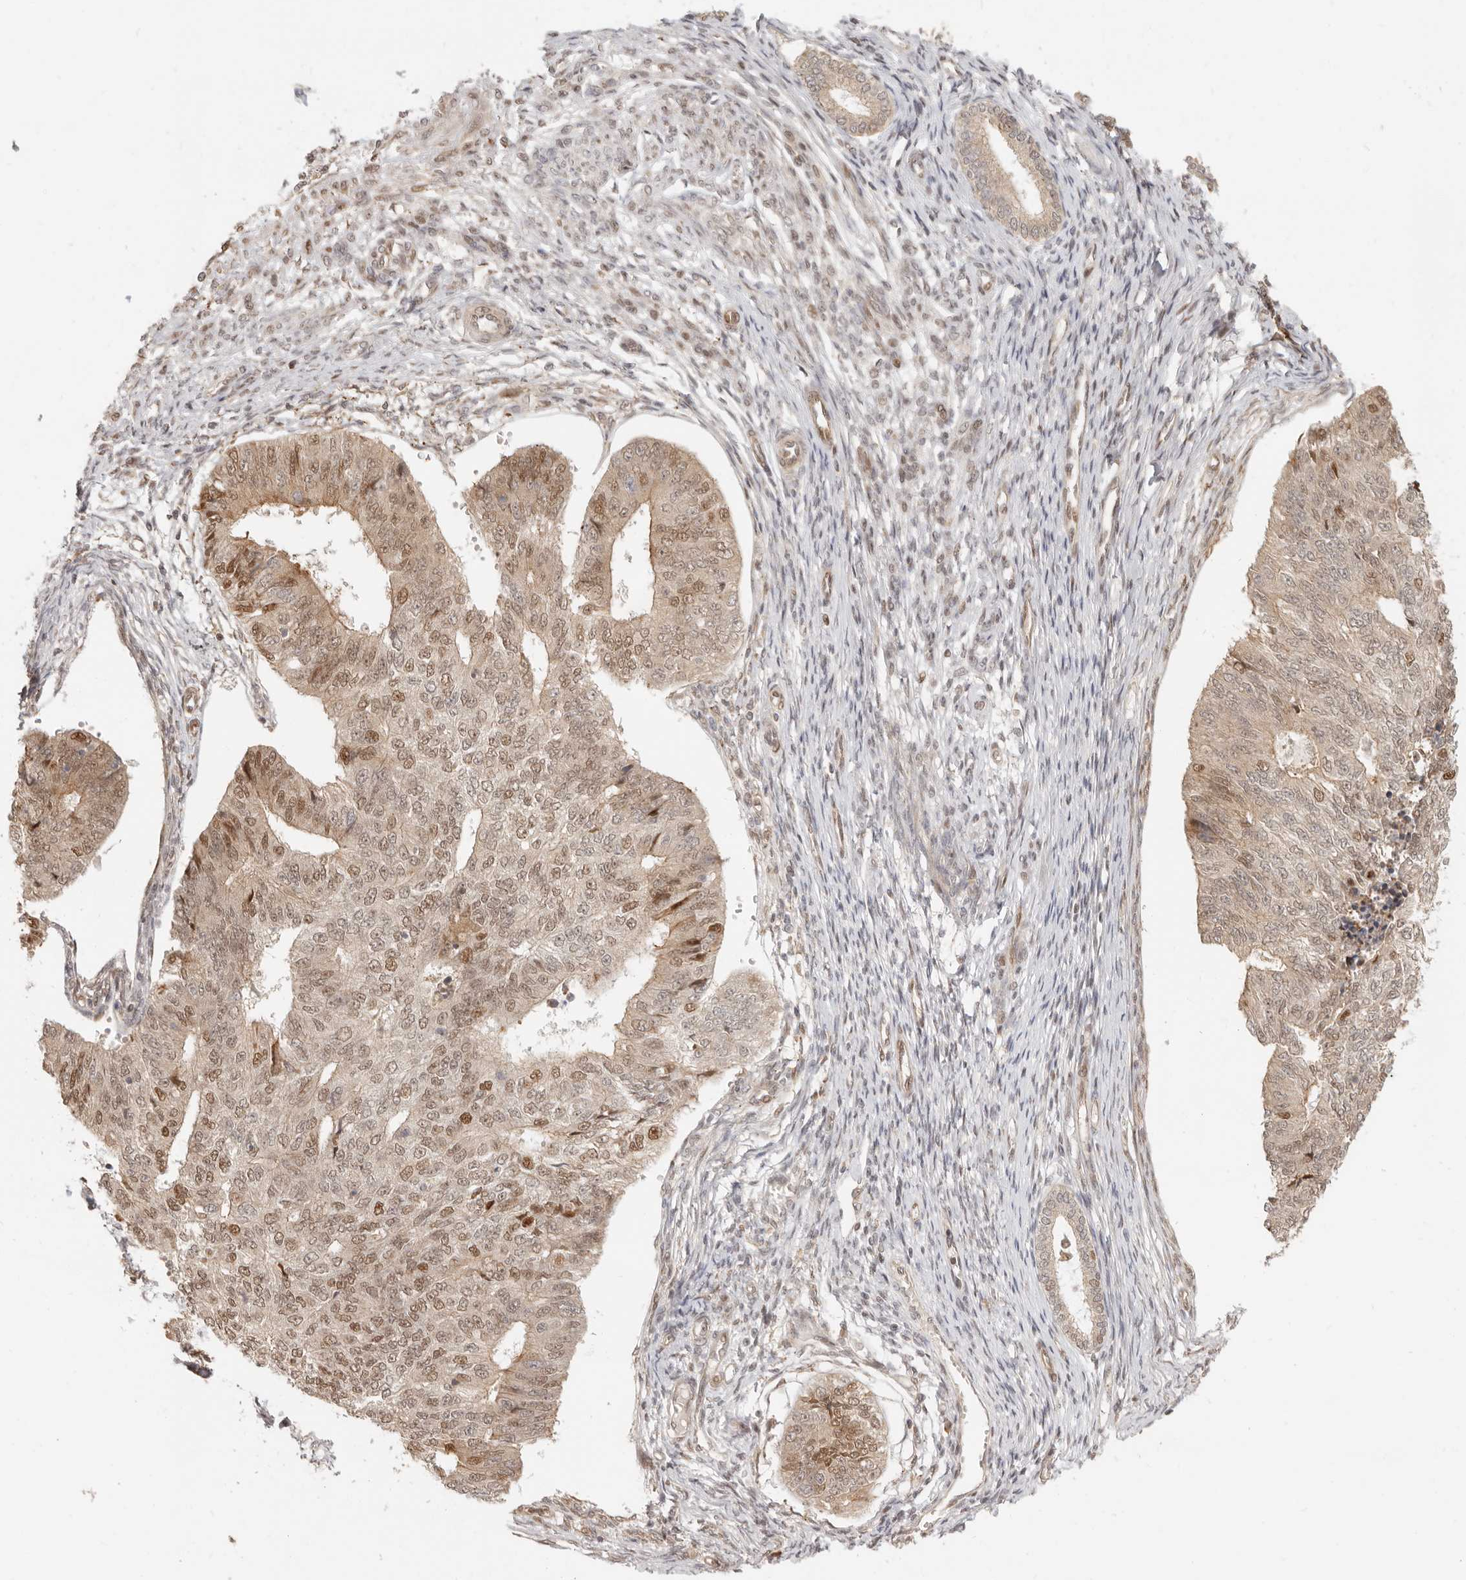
{"staining": {"intensity": "moderate", "quantity": "25%-75%", "location": "cytoplasmic/membranous,nuclear"}, "tissue": "endometrial cancer", "cell_type": "Tumor cells", "image_type": "cancer", "snomed": [{"axis": "morphology", "description": "Adenocarcinoma, NOS"}, {"axis": "topography", "description": "Endometrium"}], "caption": "Immunohistochemistry (DAB) staining of endometrial cancer (adenocarcinoma) displays moderate cytoplasmic/membranous and nuclear protein staining in approximately 25%-75% of tumor cells.", "gene": "TUFT1", "patient": {"sex": "female", "age": 32}}